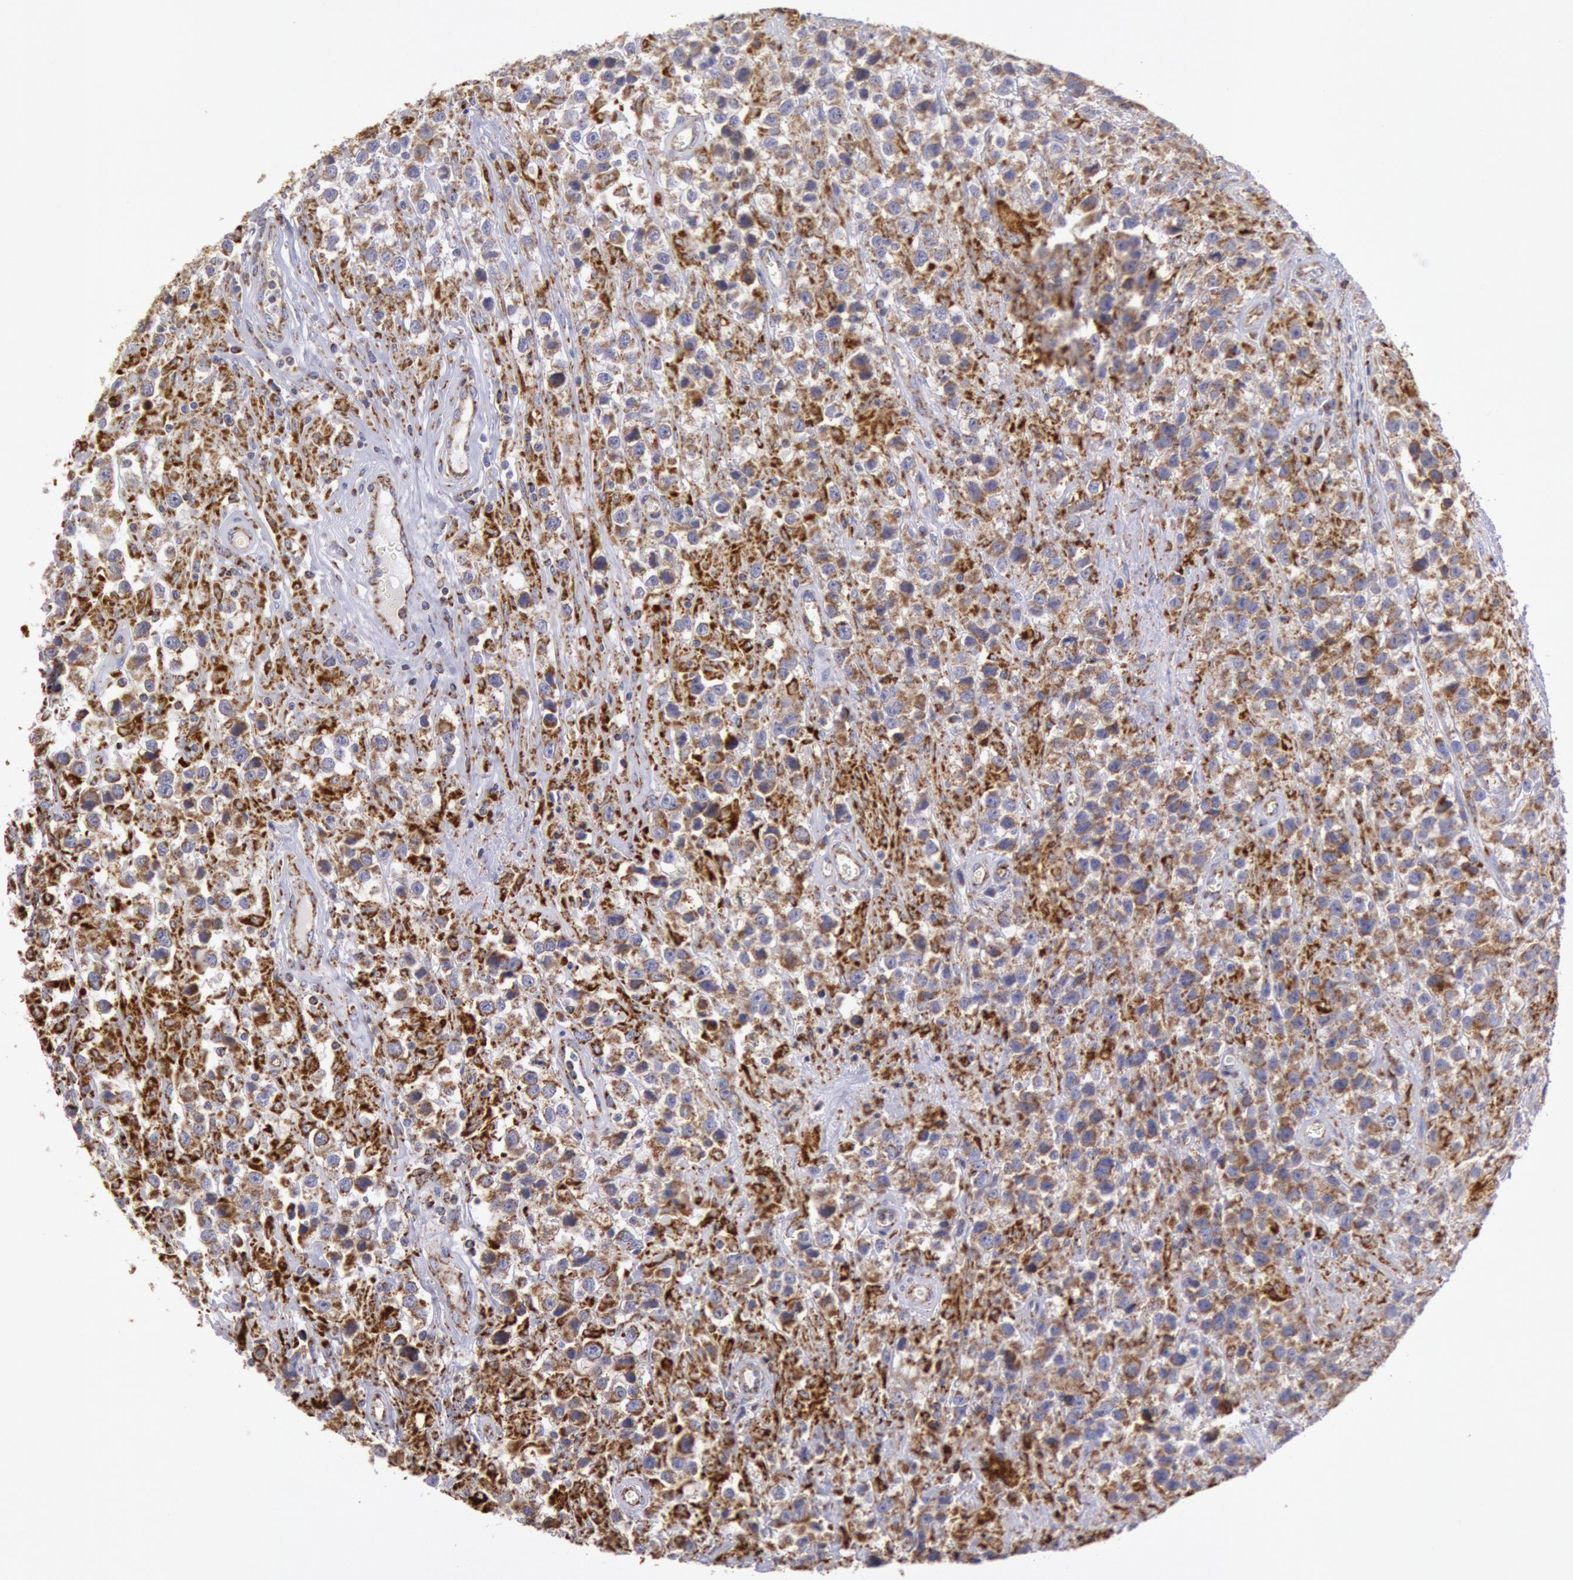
{"staining": {"intensity": "moderate", "quantity": "<25%", "location": "cytoplasmic/membranous"}, "tissue": "testis cancer", "cell_type": "Tumor cells", "image_type": "cancer", "snomed": [{"axis": "morphology", "description": "Seminoma, NOS"}, {"axis": "topography", "description": "Testis"}], "caption": "Testis cancer was stained to show a protein in brown. There is low levels of moderate cytoplasmic/membranous expression in approximately <25% of tumor cells.", "gene": "CYC1", "patient": {"sex": "male", "age": 43}}